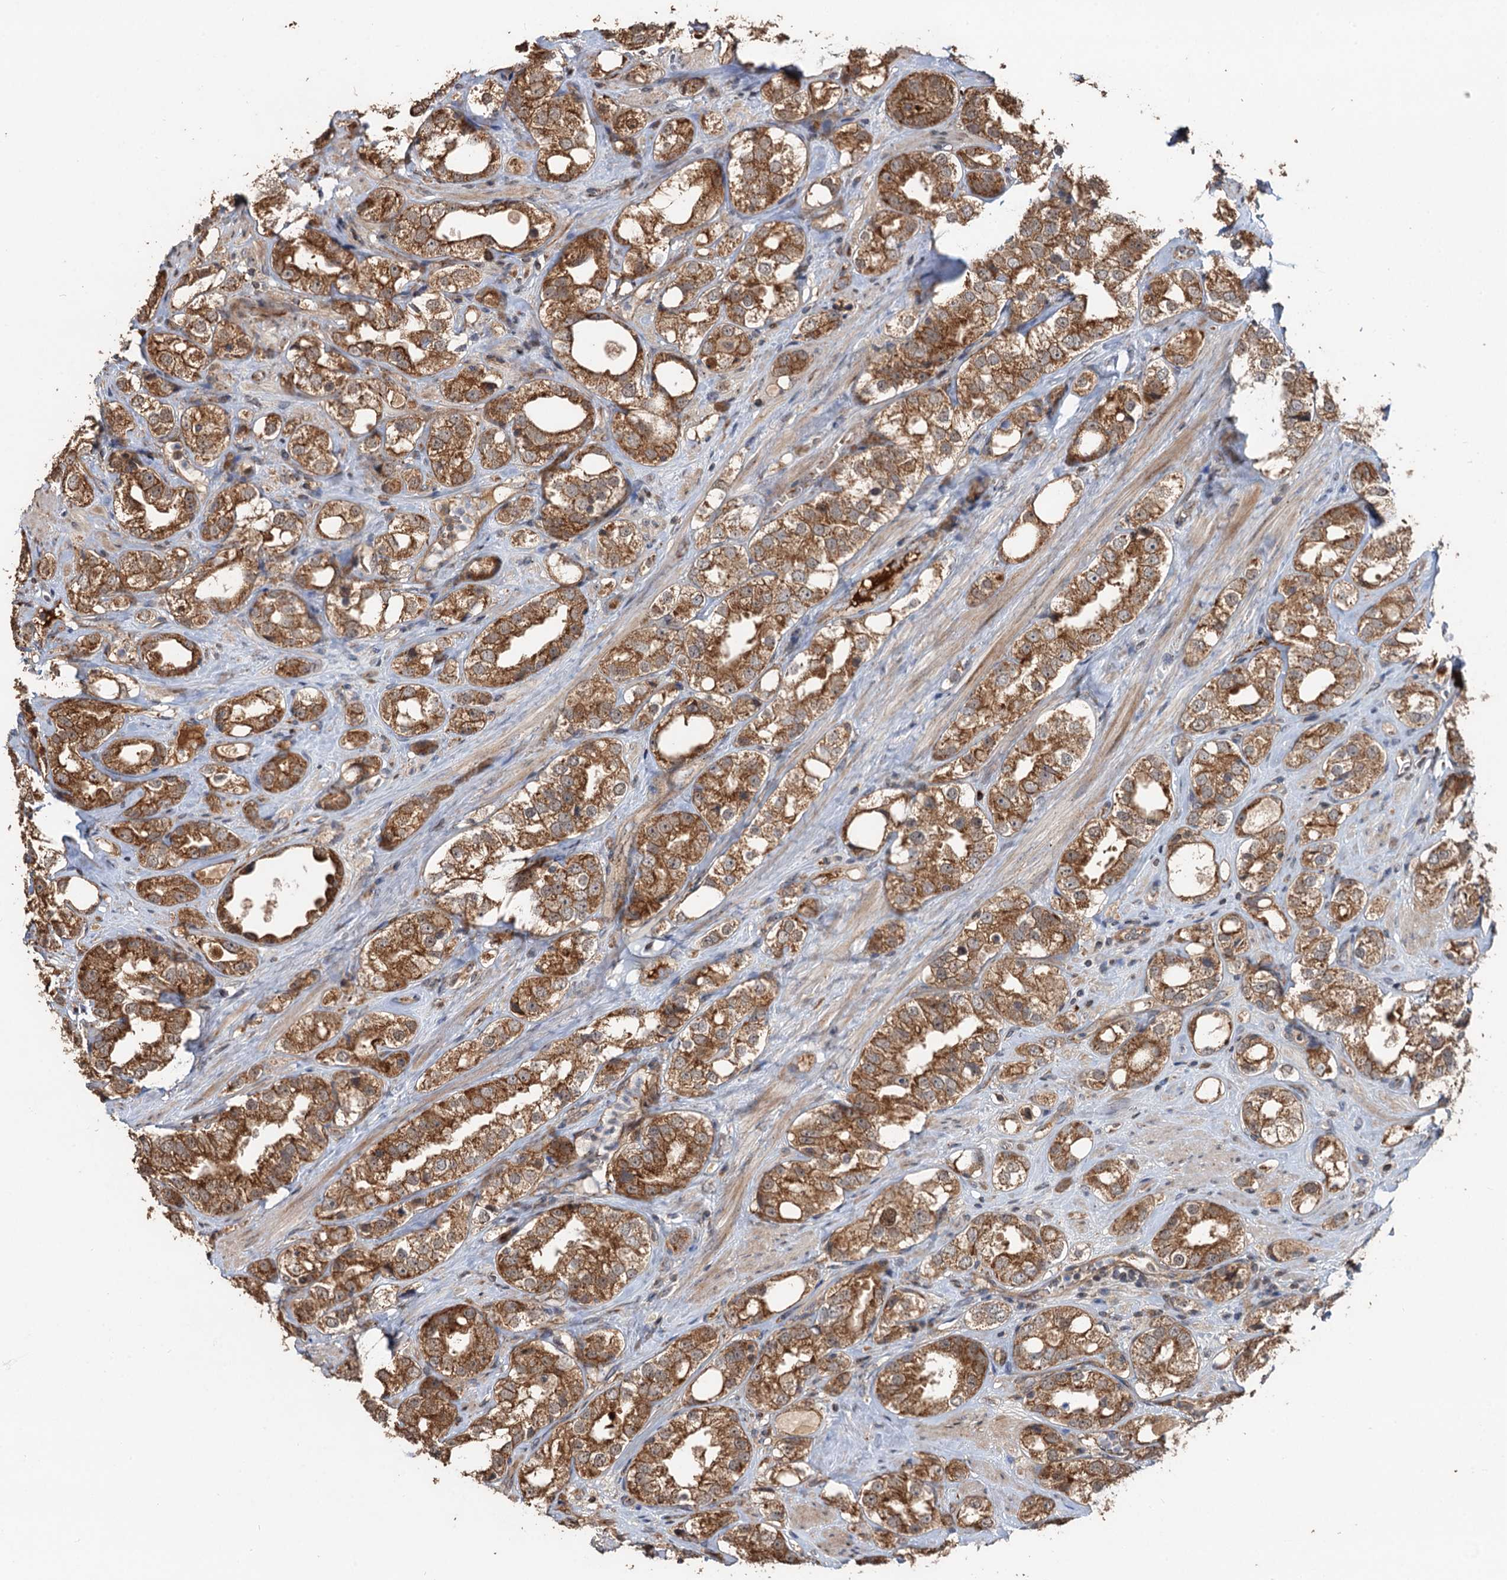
{"staining": {"intensity": "moderate", "quantity": ">75%", "location": "cytoplasmic/membranous"}, "tissue": "prostate cancer", "cell_type": "Tumor cells", "image_type": "cancer", "snomed": [{"axis": "morphology", "description": "Adenocarcinoma, NOS"}, {"axis": "topography", "description": "Prostate"}], "caption": "The histopathology image demonstrates immunohistochemical staining of prostate cancer. There is moderate cytoplasmic/membranous positivity is identified in approximately >75% of tumor cells.", "gene": "DEXI", "patient": {"sex": "male", "age": 79}}